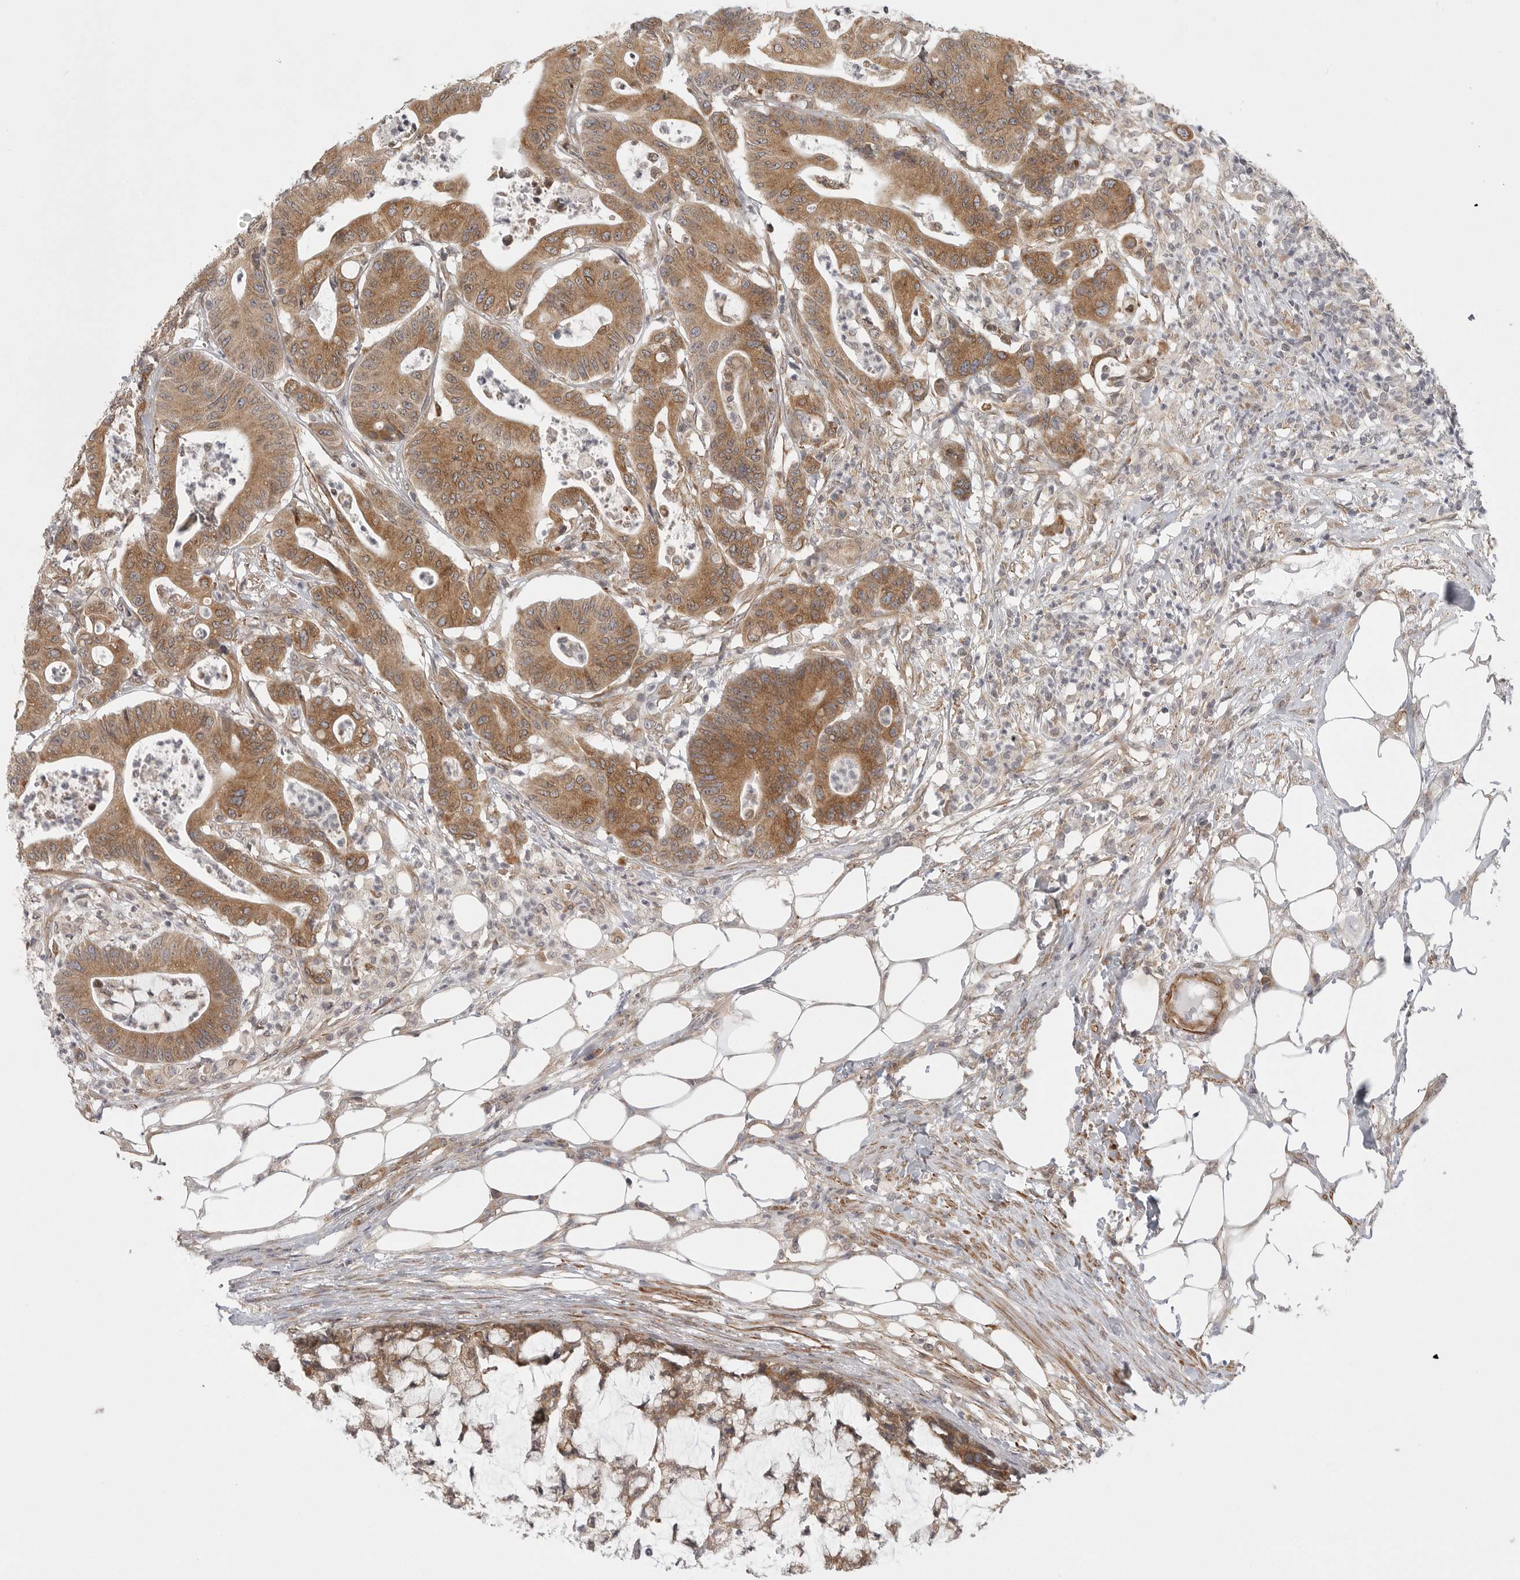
{"staining": {"intensity": "moderate", "quantity": ">75%", "location": "cytoplasmic/membranous"}, "tissue": "colorectal cancer", "cell_type": "Tumor cells", "image_type": "cancer", "snomed": [{"axis": "morphology", "description": "Adenocarcinoma, NOS"}, {"axis": "topography", "description": "Colon"}], "caption": "Immunohistochemistry (IHC) micrograph of neoplastic tissue: human adenocarcinoma (colorectal) stained using immunohistochemistry displays medium levels of moderate protein expression localized specifically in the cytoplasmic/membranous of tumor cells, appearing as a cytoplasmic/membranous brown color.", "gene": "CERS2", "patient": {"sex": "female", "age": 84}}